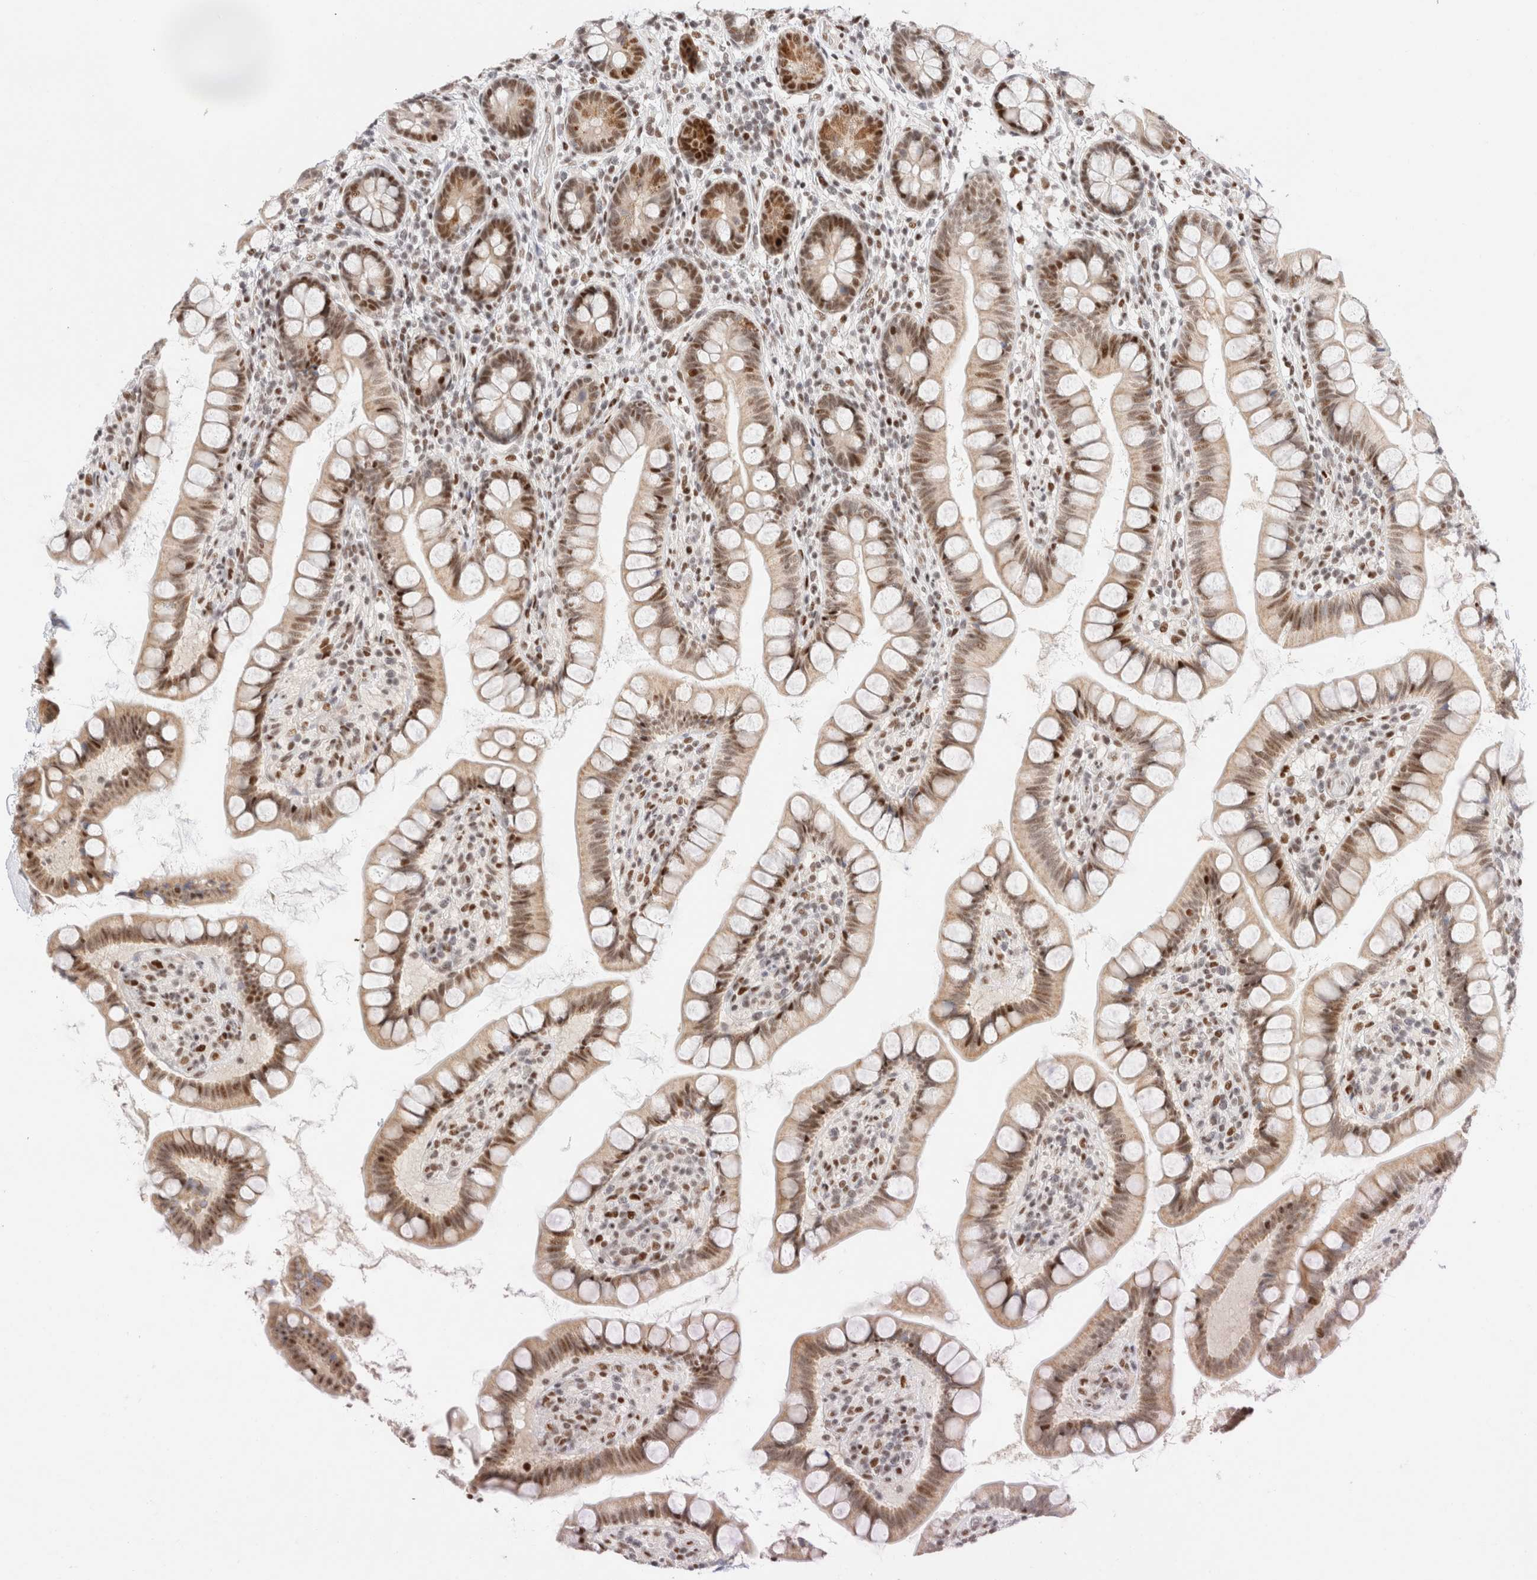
{"staining": {"intensity": "moderate", "quantity": ">75%", "location": "cytoplasmic/membranous,nuclear"}, "tissue": "small intestine", "cell_type": "Glandular cells", "image_type": "normal", "snomed": [{"axis": "morphology", "description": "Normal tissue, NOS"}, {"axis": "topography", "description": "Small intestine"}], "caption": "A micrograph showing moderate cytoplasmic/membranous,nuclear expression in approximately >75% of glandular cells in normal small intestine, as visualized by brown immunohistochemical staining.", "gene": "ZNF282", "patient": {"sex": "female", "age": 84}}